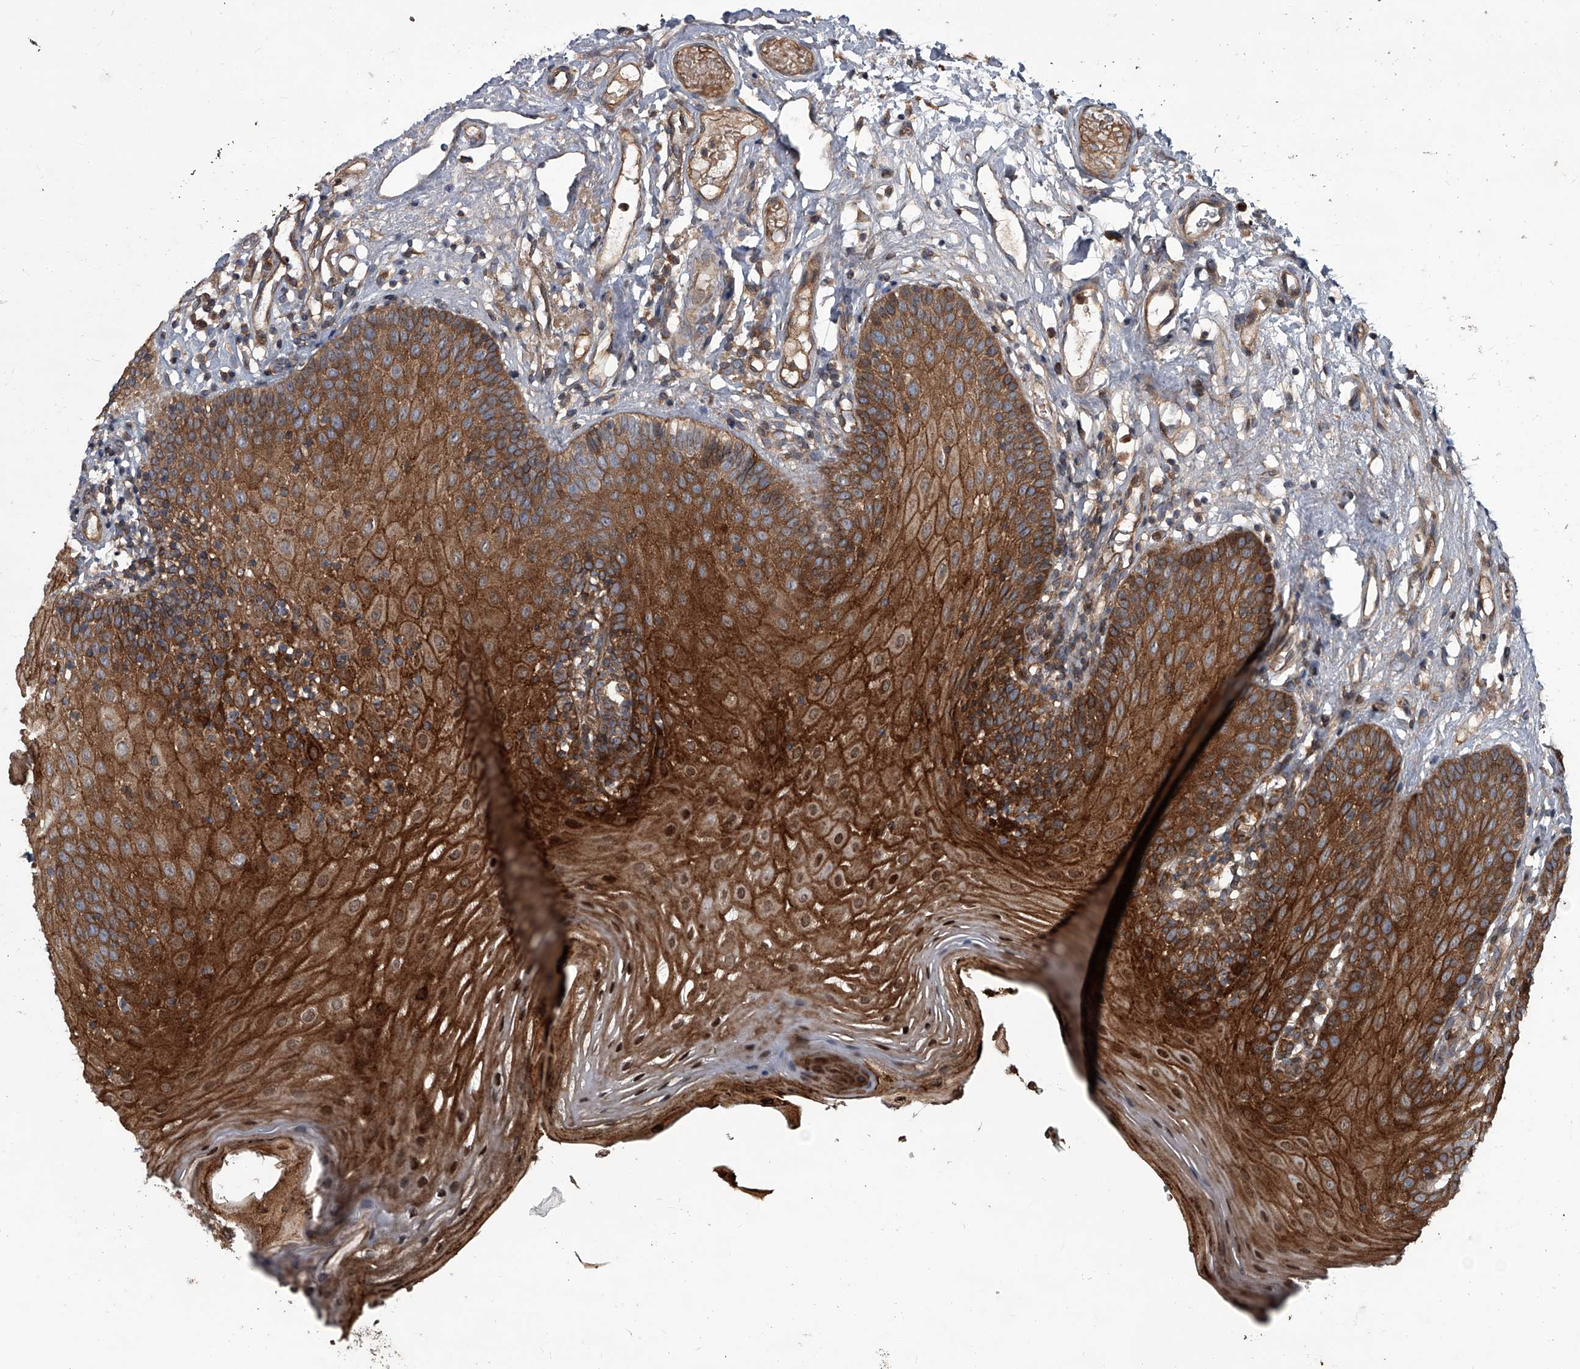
{"staining": {"intensity": "strong", "quantity": ">75%", "location": "cytoplasmic/membranous,nuclear"}, "tissue": "oral mucosa", "cell_type": "Squamous epithelial cells", "image_type": "normal", "snomed": [{"axis": "morphology", "description": "Normal tissue, NOS"}, {"axis": "topography", "description": "Oral tissue"}], "caption": "This micrograph shows IHC staining of benign oral mucosa, with high strong cytoplasmic/membranous,nuclear staining in approximately >75% of squamous epithelial cells.", "gene": "EVA1C", "patient": {"sex": "male", "age": 74}}